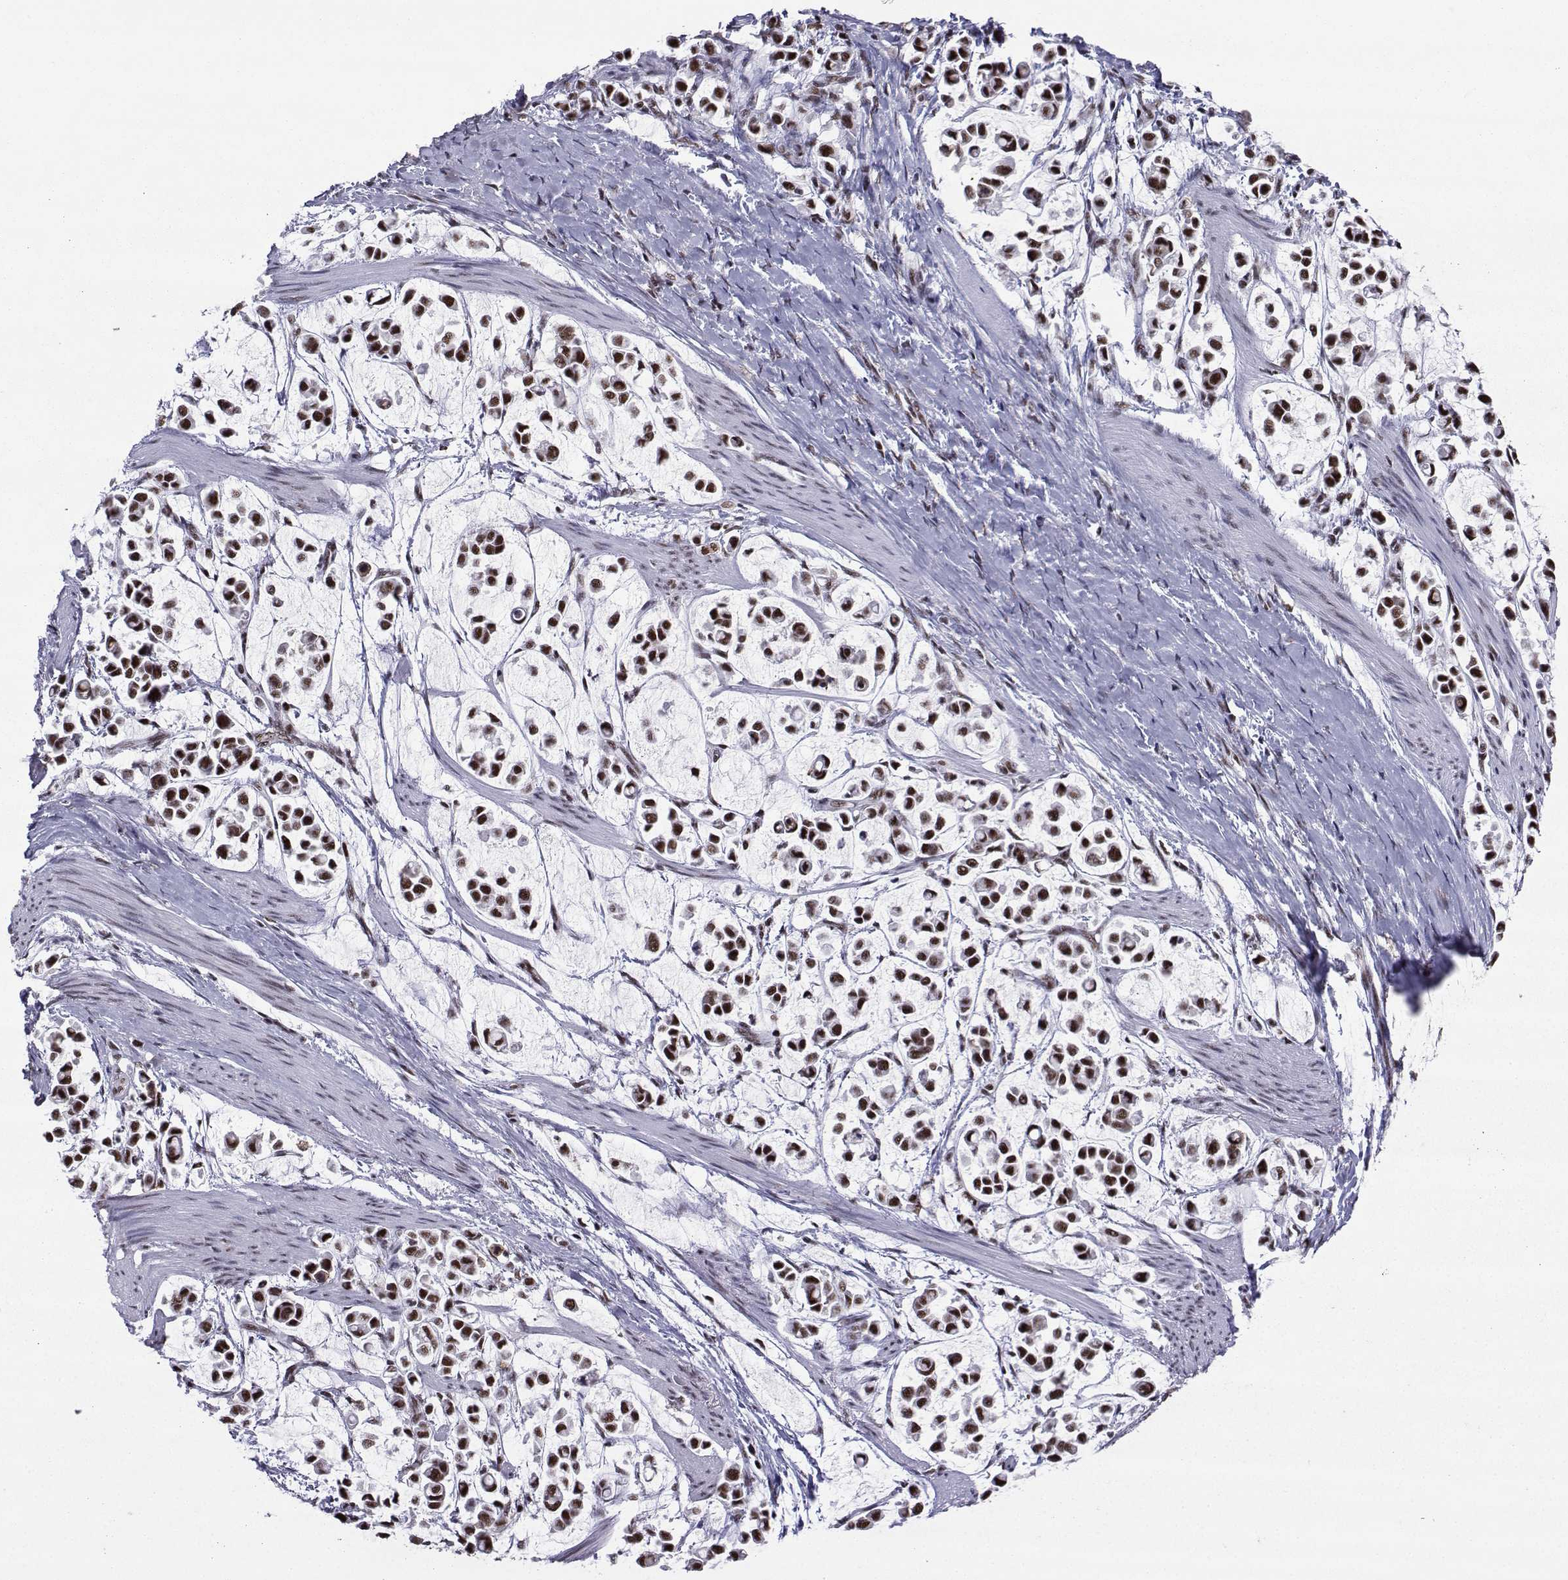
{"staining": {"intensity": "strong", "quantity": "25%-75%", "location": "nuclear"}, "tissue": "stomach cancer", "cell_type": "Tumor cells", "image_type": "cancer", "snomed": [{"axis": "morphology", "description": "Adenocarcinoma, NOS"}, {"axis": "topography", "description": "Stomach"}], "caption": "A photomicrograph showing strong nuclear staining in about 25%-75% of tumor cells in stomach cancer, as visualized by brown immunohistochemical staining.", "gene": "SNRPB2", "patient": {"sex": "male", "age": 82}}